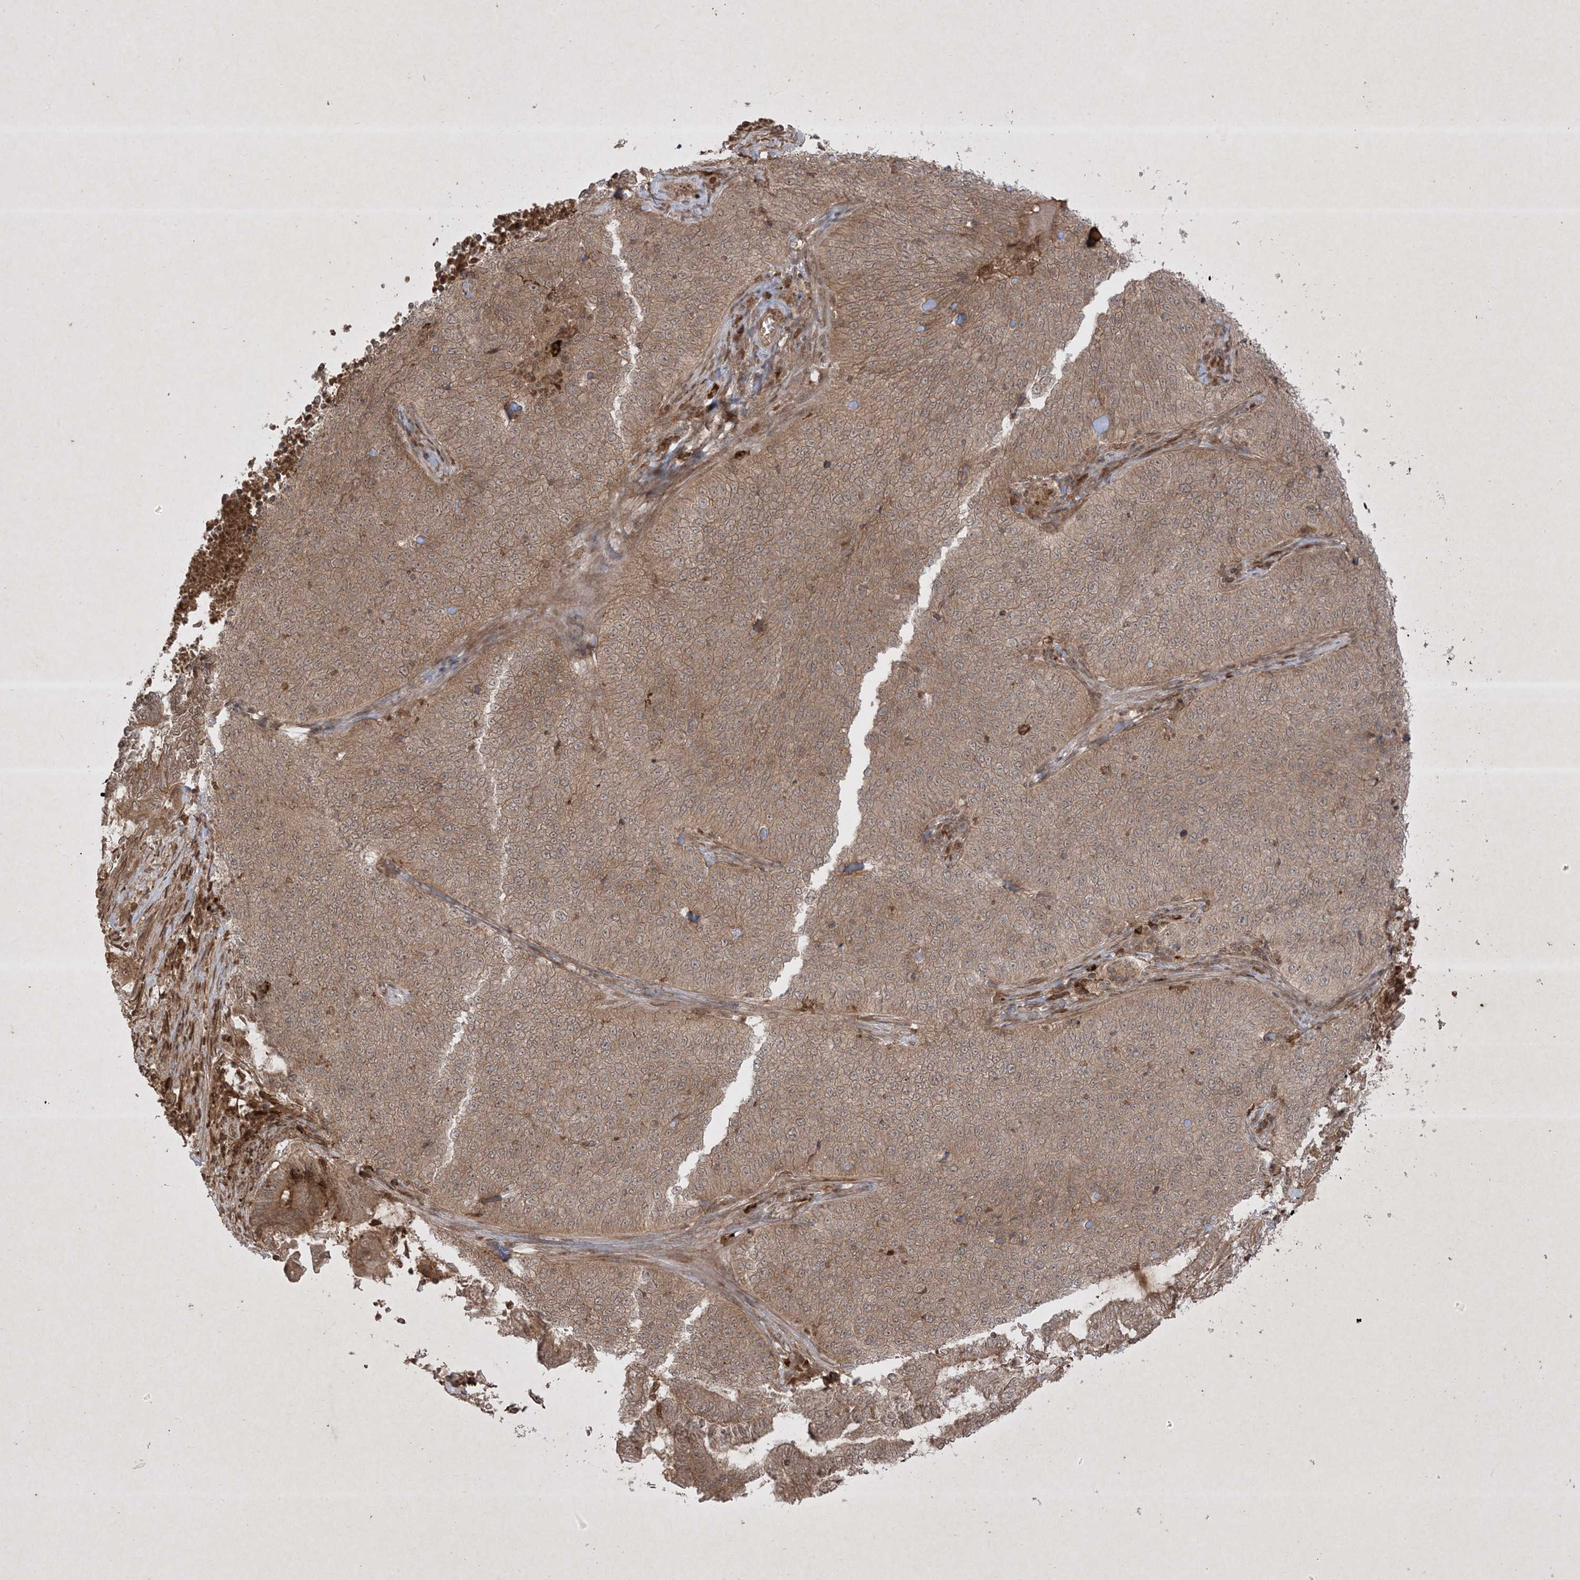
{"staining": {"intensity": "weak", "quantity": ">75%", "location": "cytoplasmic/membranous"}, "tissue": "cervical cancer", "cell_type": "Tumor cells", "image_type": "cancer", "snomed": [{"axis": "morphology", "description": "Squamous cell carcinoma, NOS"}, {"axis": "topography", "description": "Cervix"}], "caption": "Approximately >75% of tumor cells in human cervical cancer (squamous cell carcinoma) reveal weak cytoplasmic/membranous protein expression as visualized by brown immunohistochemical staining.", "gene": "PTK6", "patient": {"sex": "female", "age": 35}}